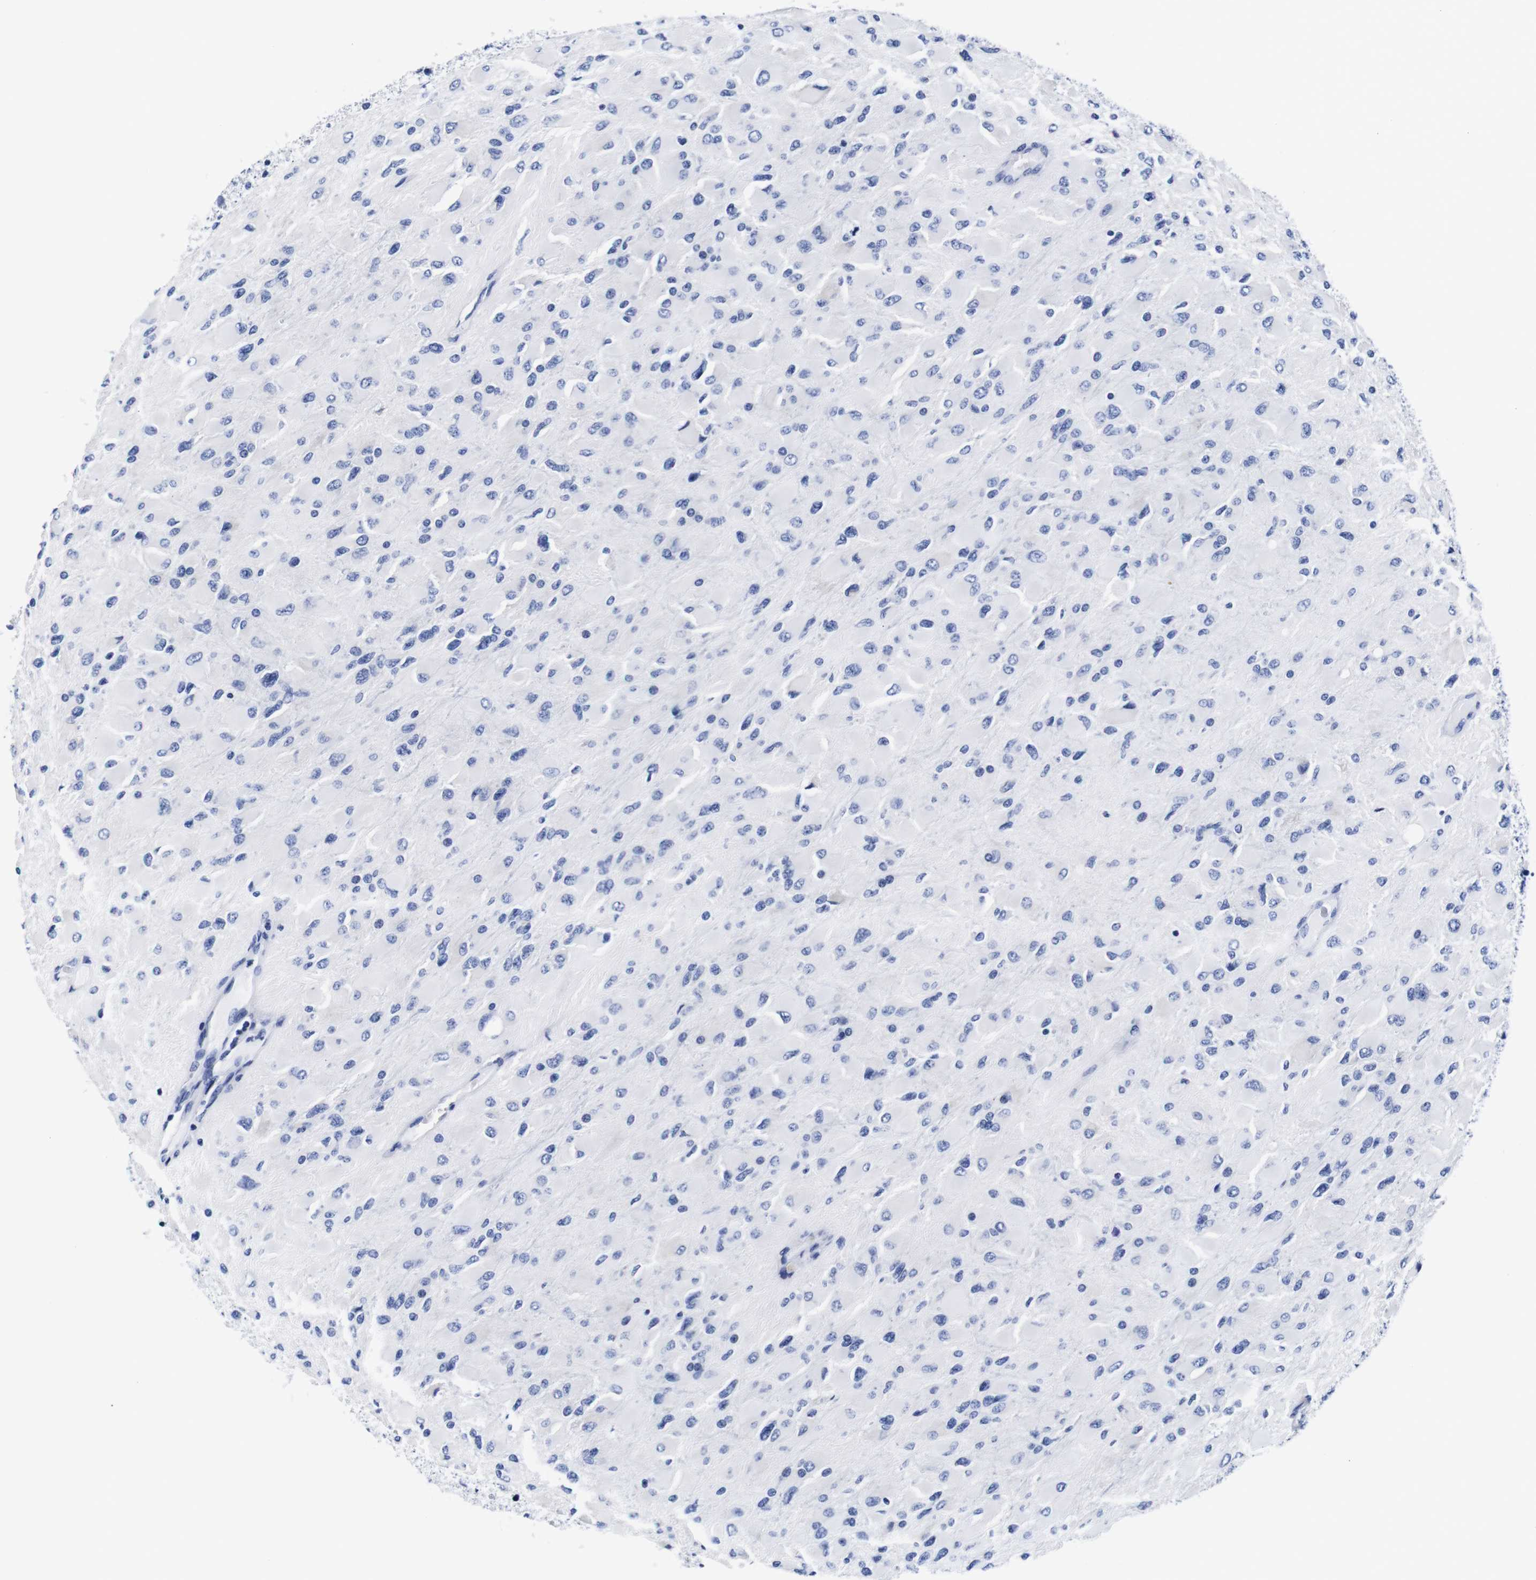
{"staining": {"intensity": "negative", "quantity": "none", "location": "none"}, "tissue": "glioma", "cell_type": "Tumor cells", "image_type": "cancer", "snomed": [{"axis": "morphology", "description": "Glioma, malignant, High grade"}, {"axis": "topography", "description": "Cerebral cortex"}], "caption": "This is an IHC micrograph of human high-grade glioma (malignant). There is no expression in tumor cells.", "gene": "CLEC4G", "patient": {"sex": "female", "age": 36}}